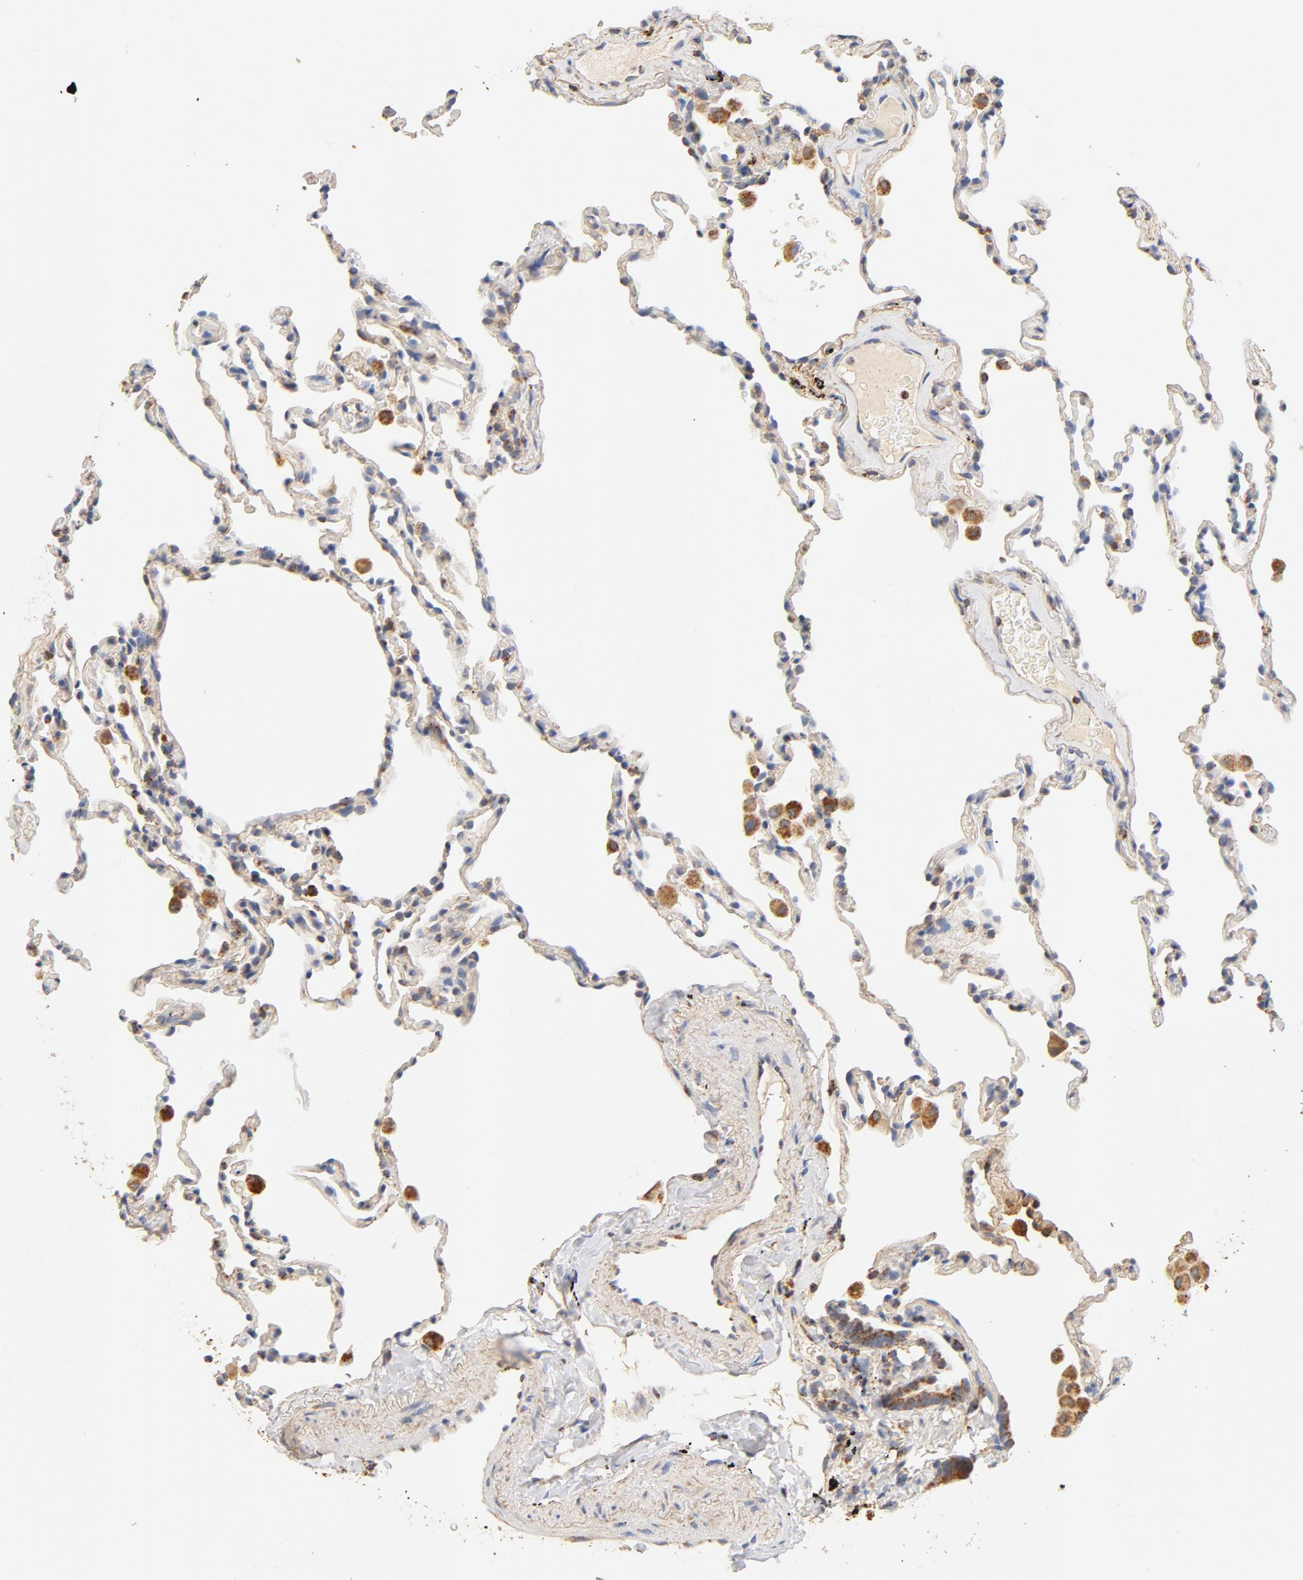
{"staining": {"intensity": "weak", "quantity": ">75%", "location": "cytoplasmic/membranous"}, "tissue": "lung", "cell_type": "Alveolar cells", "image_type": "normal", "snomed": [{"axis": "morphology", "description": "Normal tissue, NOS"}, {"axis": "morphology", "description": "Soft tissue tumor metastatic"}, {"axis": "topography", "description": "Lung"}], "caption": "An image of lung stained for a protein exhibits weak cytoplasmic/membranous brown staining in alveolar cells. (brown staining indicates protein expression, while blue staining denotes nuclei).", "gene": "COX4I1", "patient": {"sex": "male", "age": 59}}